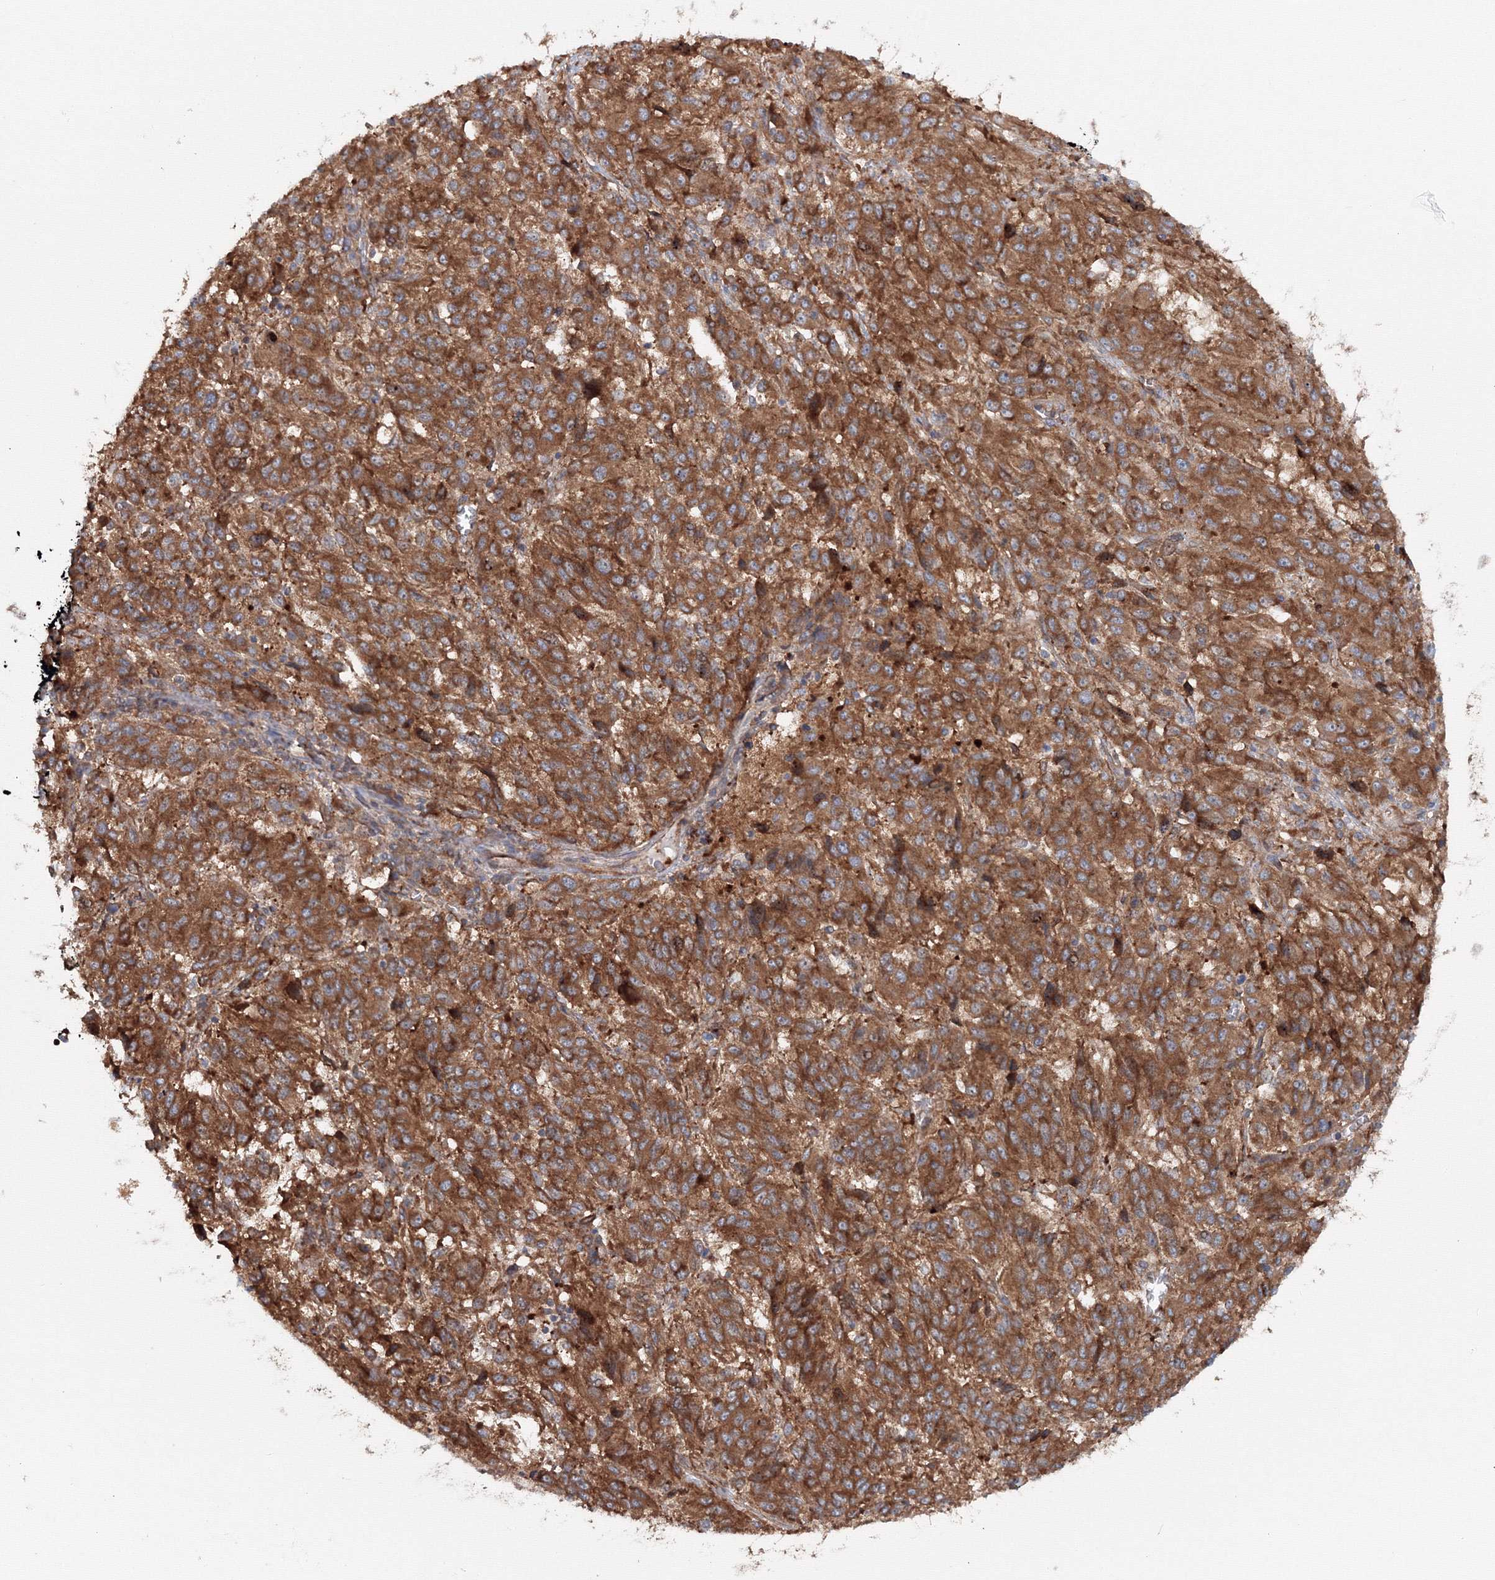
{"staining": {"intensity": "strong", "quantity": ">75%", "location": "cytoplasmic/membranous"}, "tissue": "melanoma", "cell_type": "Tumor cells", "image_type": "cancer", "snomed": [{"axis": "morphology", "description": "Malignant melanoma, Metastatic site"}, {"axis": "topography", "description": "Lung"}], "caption": "Tumor cells display high levels of strong cytoplasmic/membranous staining in approximately >75% of cells in malignant melanoma (metastatic site).", "gene": "EXOC1", "patient": {"sex": "male", "age": 64}}